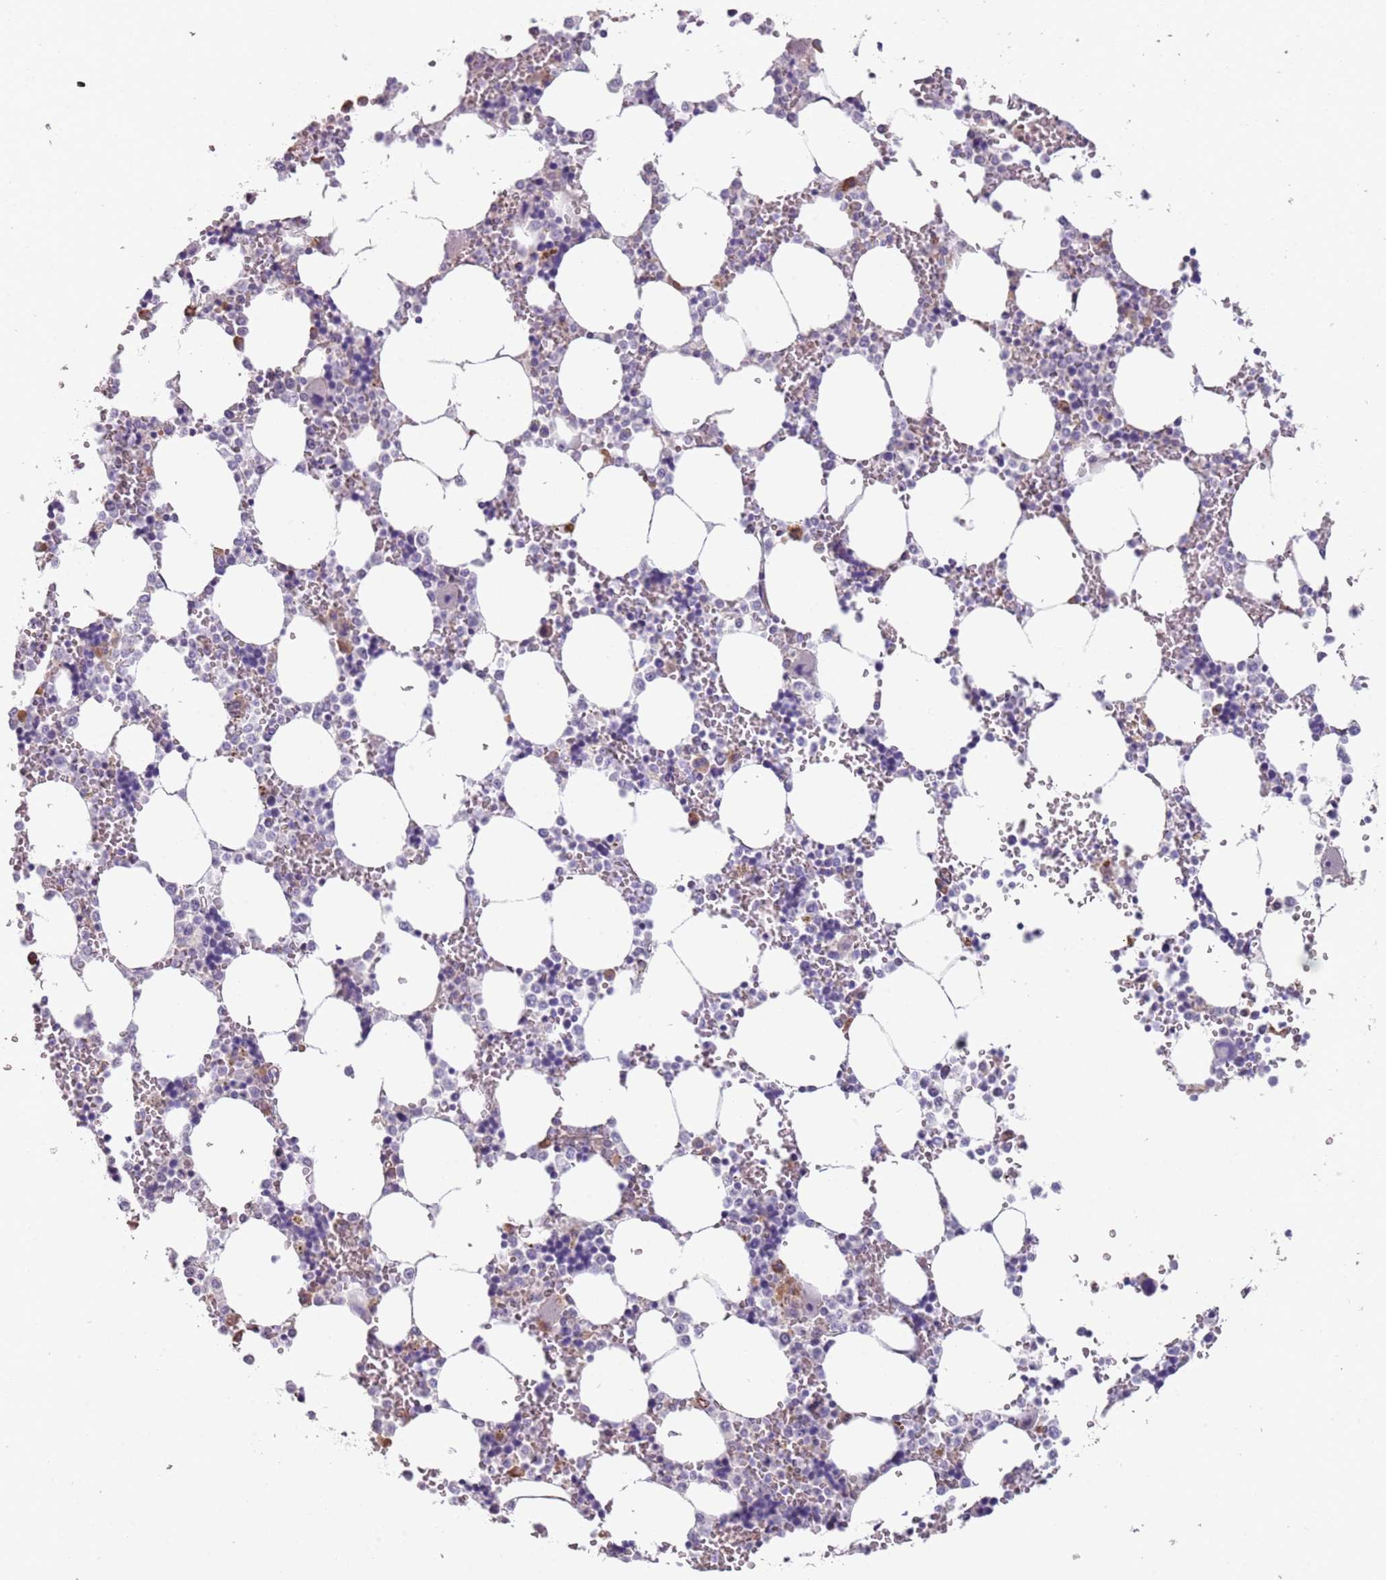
{"staining": {"intensity": "negative", "quantity": "none", "location": "none"}, "tissue": "bone marrow", "cell_type": "Hematopoietic cells", "image_type": "normal", "snomed": [{"axis": "morphology", "description": "Normal tissue, NOS"}, {"axis": "topography", "description": "Bone marrow"}], "caption": "Immunohistochemistry of benign human bone marrow demonstrates no positivity in hematopoietic cells. (DAB (3,3'-diaminobenzidine) immunohistochemistry visualized using brightfield microscopy, high magnification).", "gene": "ENSG00000271254", "patient": {"sex": "male", "age": 64}}